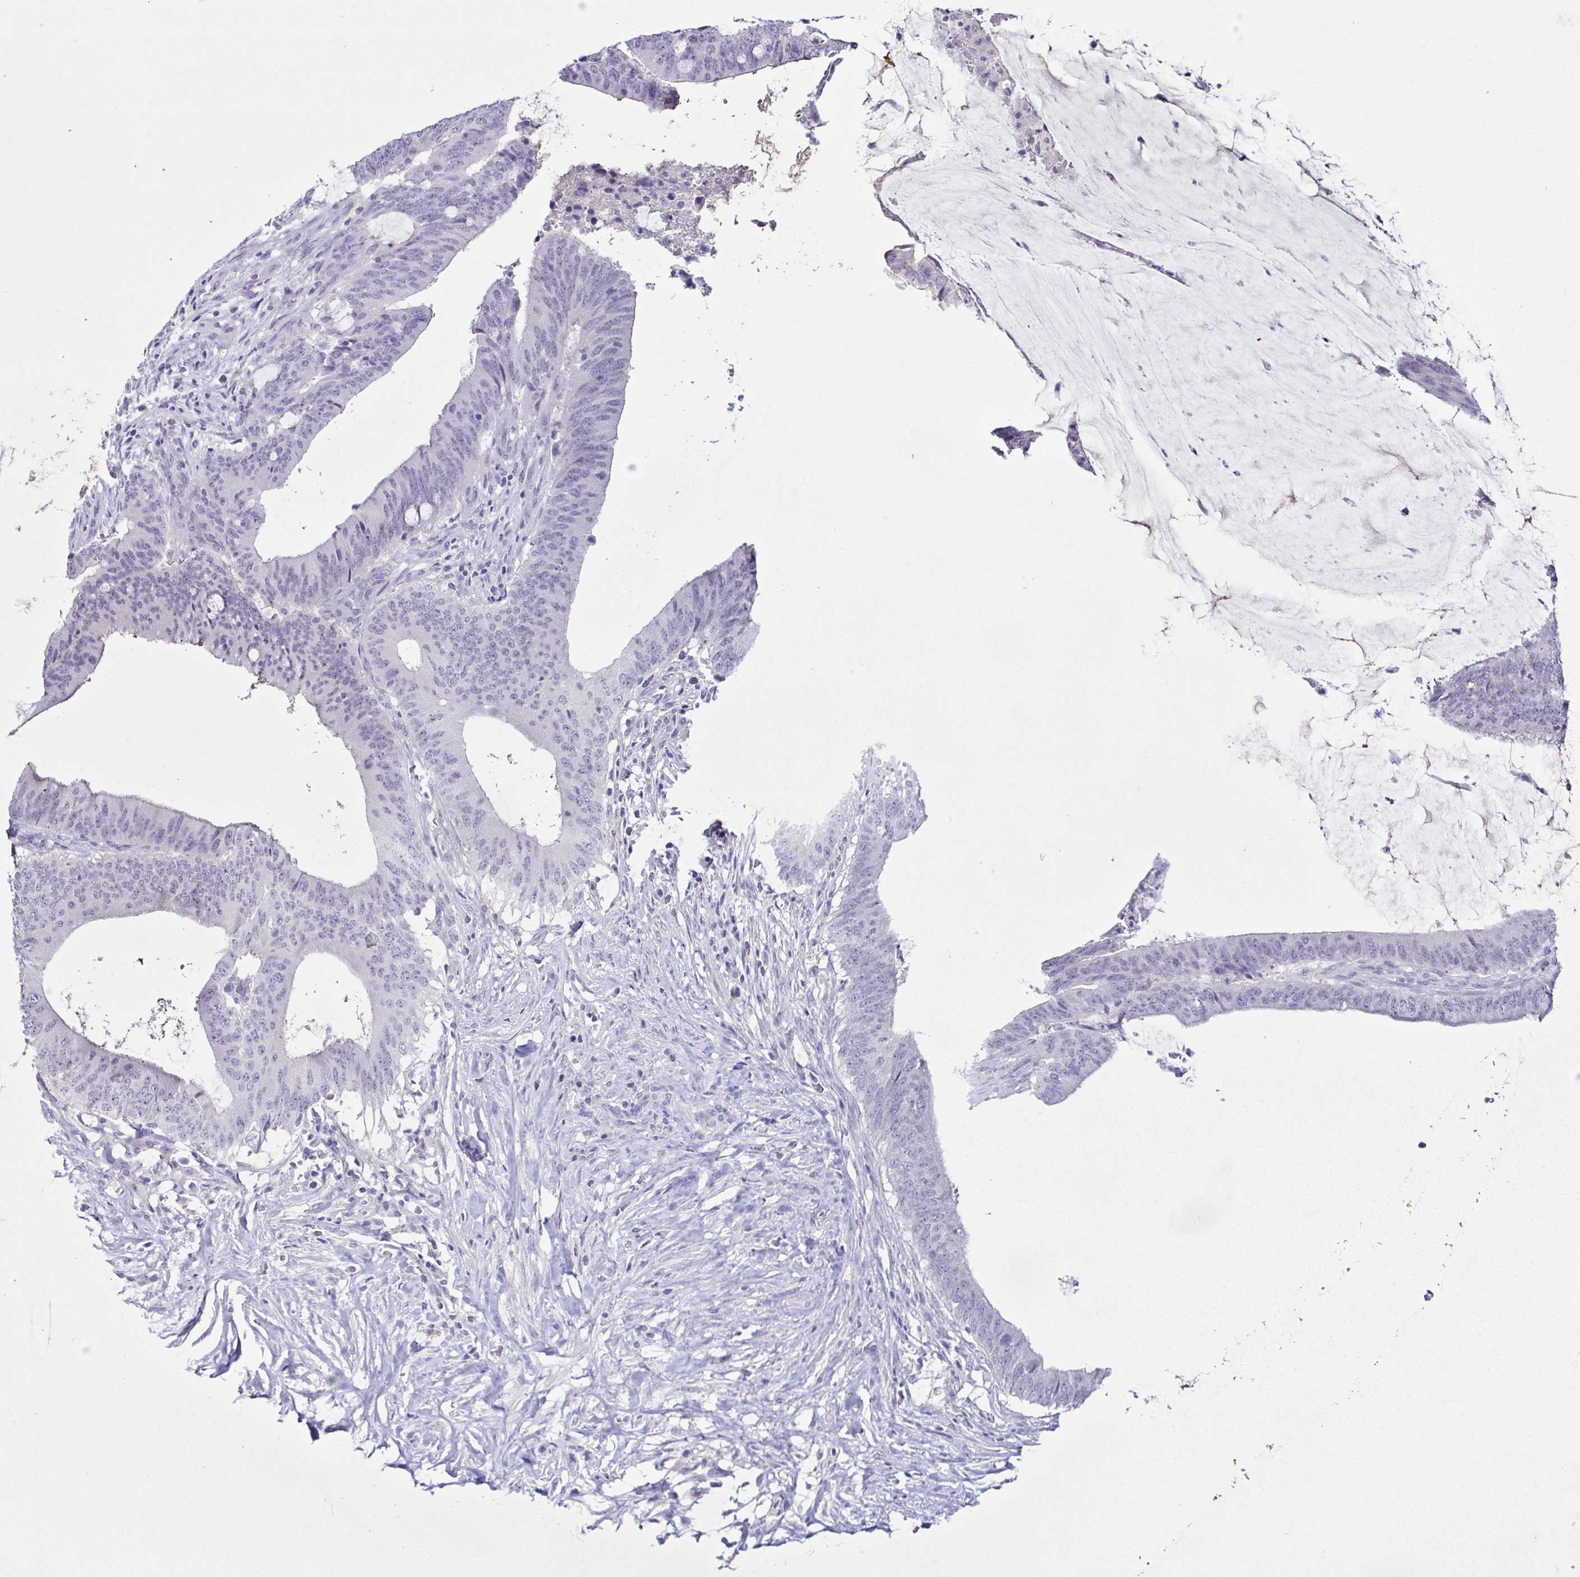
{"staining": {"intensity": "negative", "quantity": "none", "location": "none"}, "tissue": "colorectal cancer", "cell_type": "Tumor cells", "image_type": "cancer", "snomed": [{"axis": "morphology", "description": "Adenocarcinoma, NOS"}, {"axis": "topography", "description": "Colon"}], "caption": "This is a photomicrograph of immunohistochemistry (IHC) staining of colorectal cancer (adenocarcinoma), which shows no expression in tumor cells.", "gene": "TERT", "patient": {"sex": "female", "age": 43}}